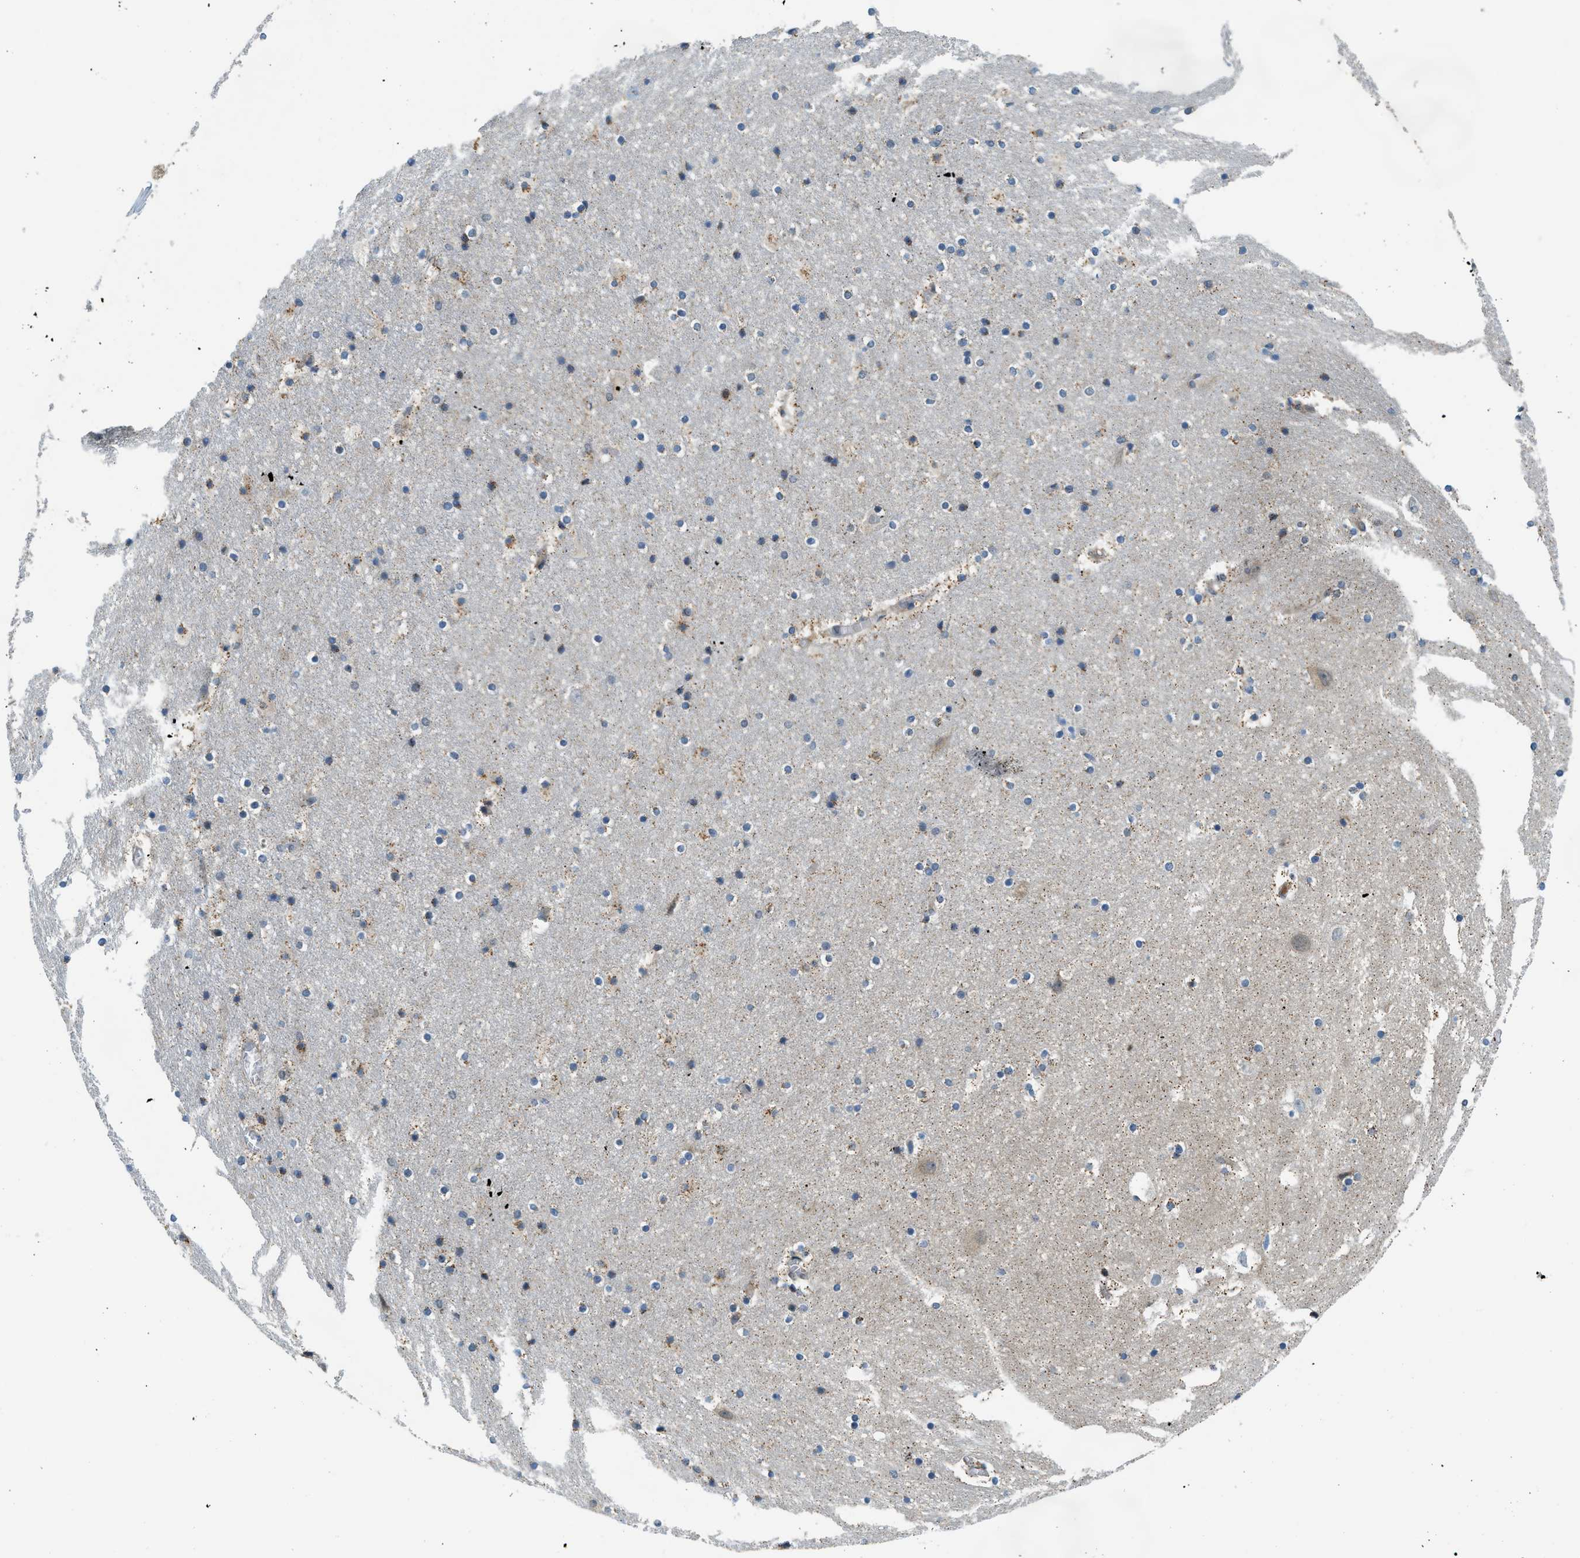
{"staining": {"intensity": "moderate", "quantity": "<25%", "location": "cytoplasmic/membranous"}, "tissue": "hippocampus", "cell_type": "Glial cells", "image_type": "normal", "snomed": [{"axis": "morphology", "description": "Normal tissue, NOS"}, {"axis": "topography", "description": "Hippocampus"}], "caption": "Immunohistochemistry (IHC) of normal human hippocampus exhibits low levels of moderate cytoplasmic/membranous expression in about <25% of glial cells. (Brightfield microscopy of DAB IHC at high magnification).", "gene": "KCNK1", "patient": {"sex": "male", "age": 45}}